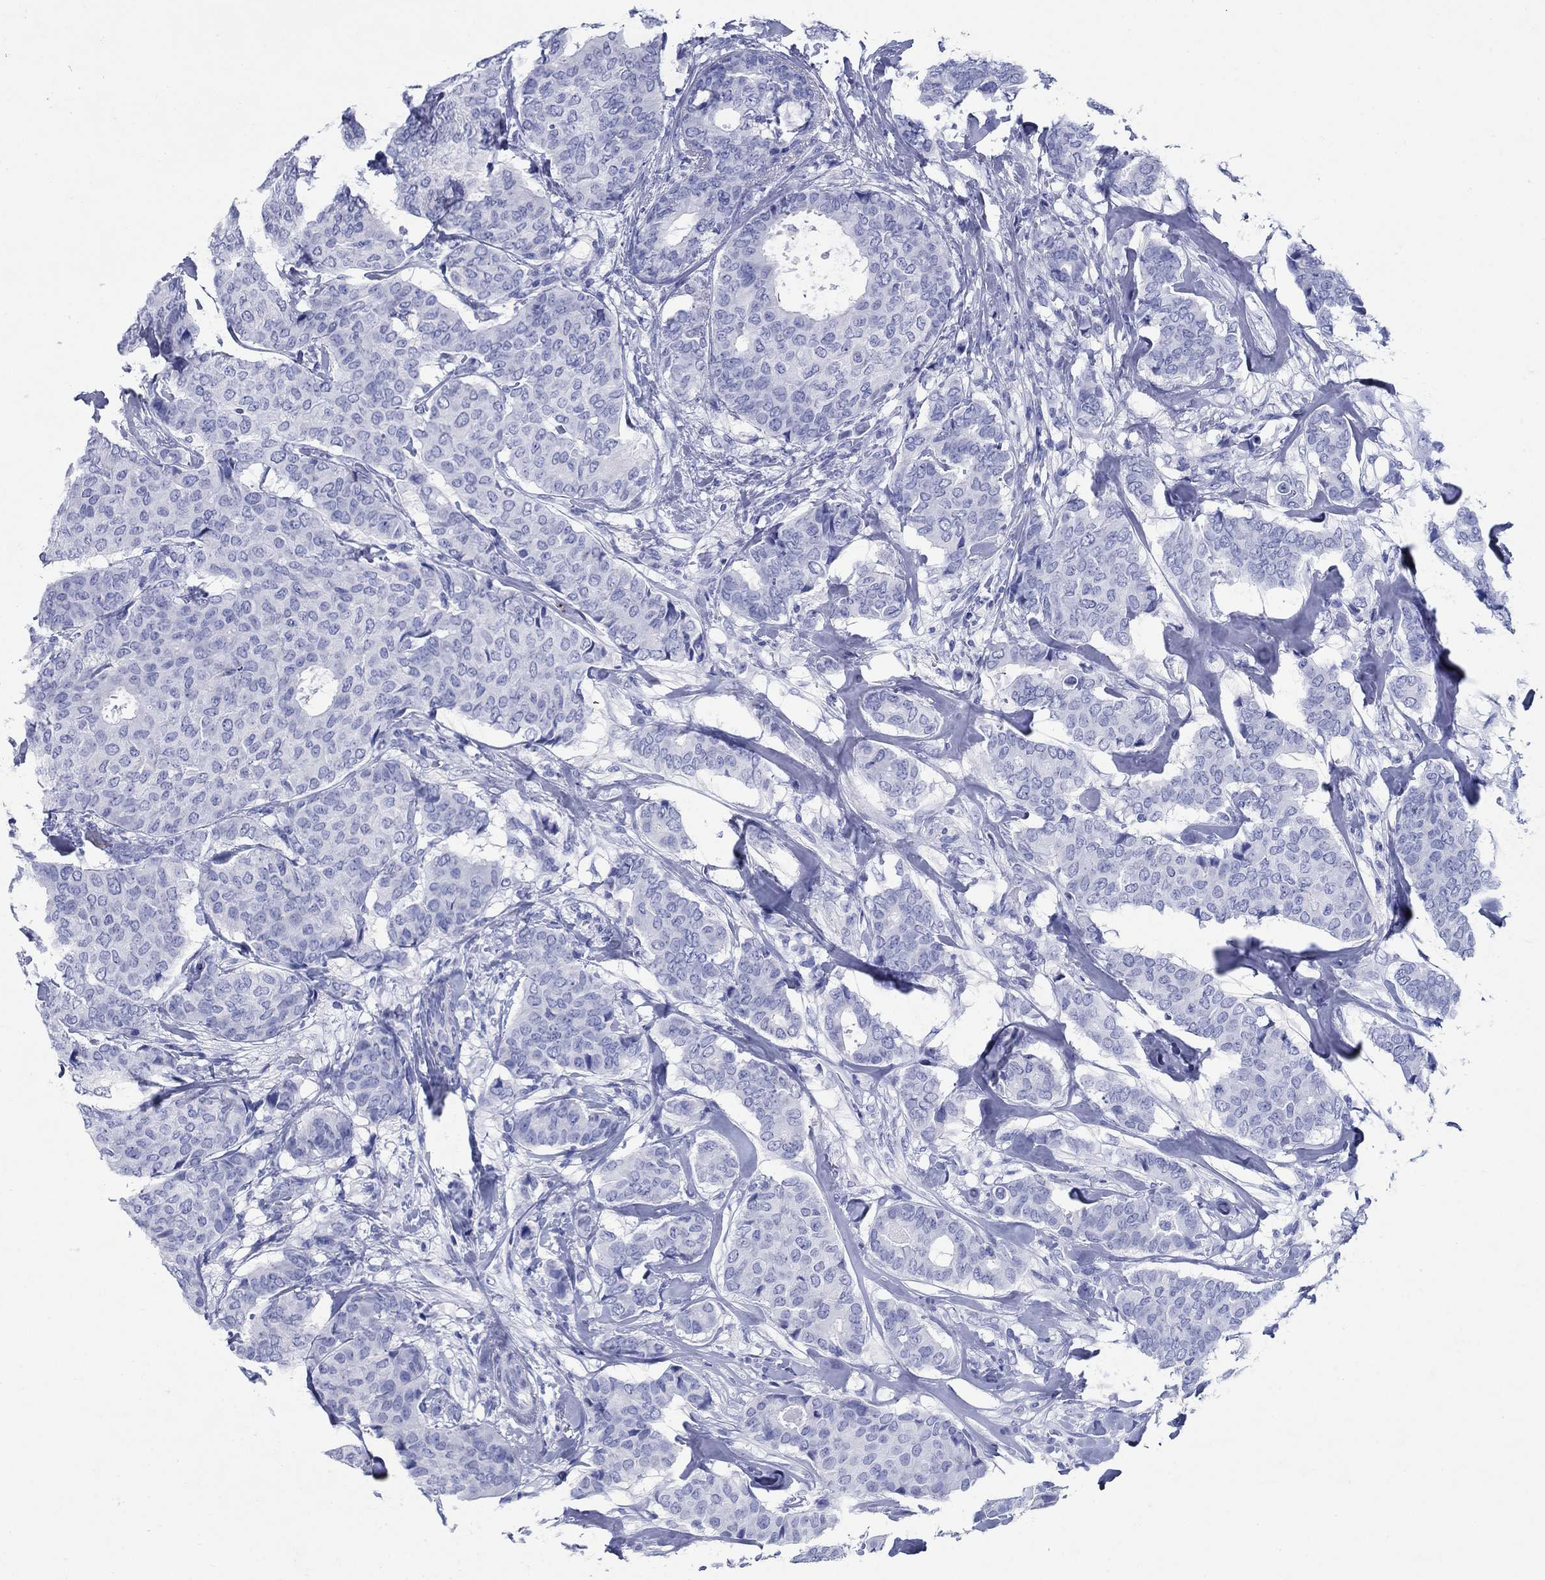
{"staining": {"intensity": "negative", "quantity": "none", "location": "none"}, "tissue": "breast cancer", "cell_type": "Tumor cells", "image_type": "cancer", "snomed": [{"axis": "morphology", "description": "Duct carcinoma"}, {"axis": "topography", "description": "Breast"}], "caption": "There is no significant positivity in tumor cells of intraductal carcinoma (breast). (DAB IHC visualized using brightfield microscopy, high magnification).", "gene": "AZU1", "patient": {"sex": "female", "age": 75}}